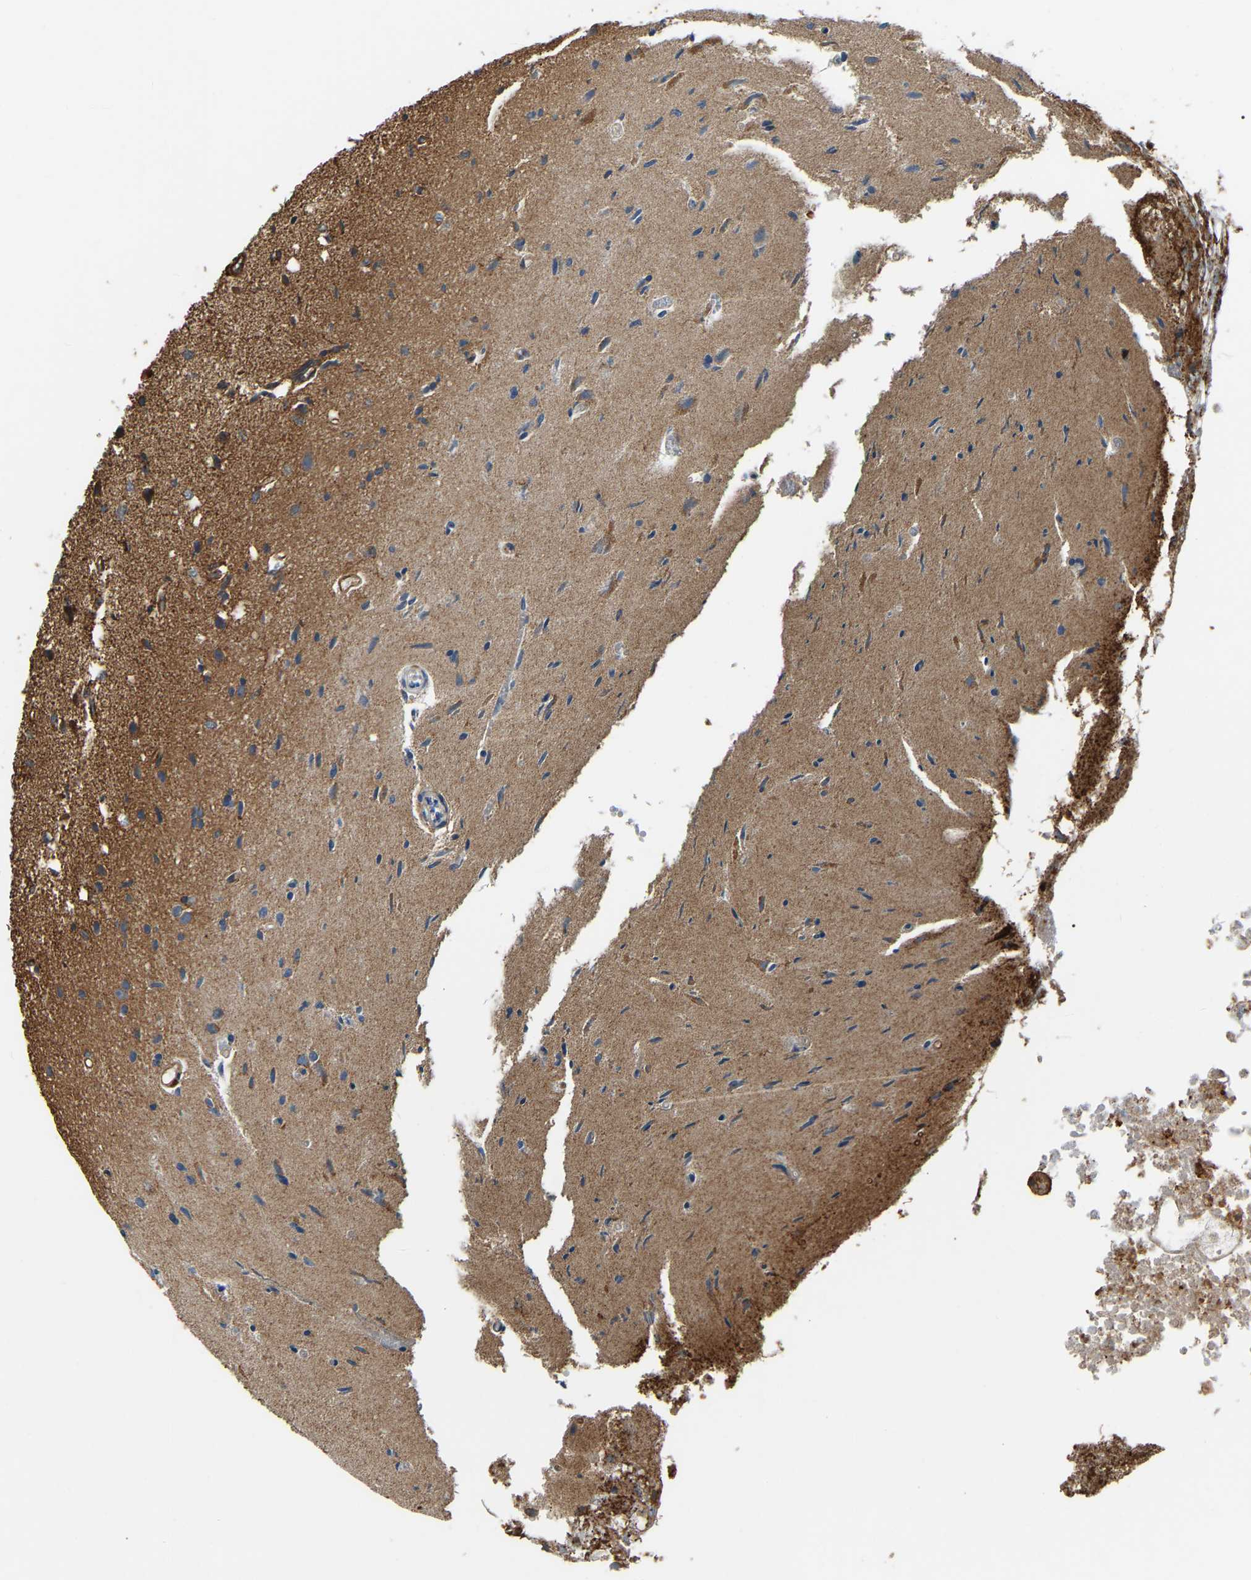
{"staining": {"intensity": "moderate", "quantity": ">75%", "location": "cytoplasmic/membranous"}, "tissue": "glioma", "cell_type": "Tumor cells", "image_type": "cancer", "snomed": [{"axis": "morphology", "description": "Glioma, malignant, High grade"}, {"axis": "topography", "description": "Brain"}], "caption": "A medium amount of moderate cytoplasmic/membranous expression is identified in about >75% of tumor cells in glioma tissue.", "gene": "SAMD9L", "patient": {"sex": "female", "age": 59}}